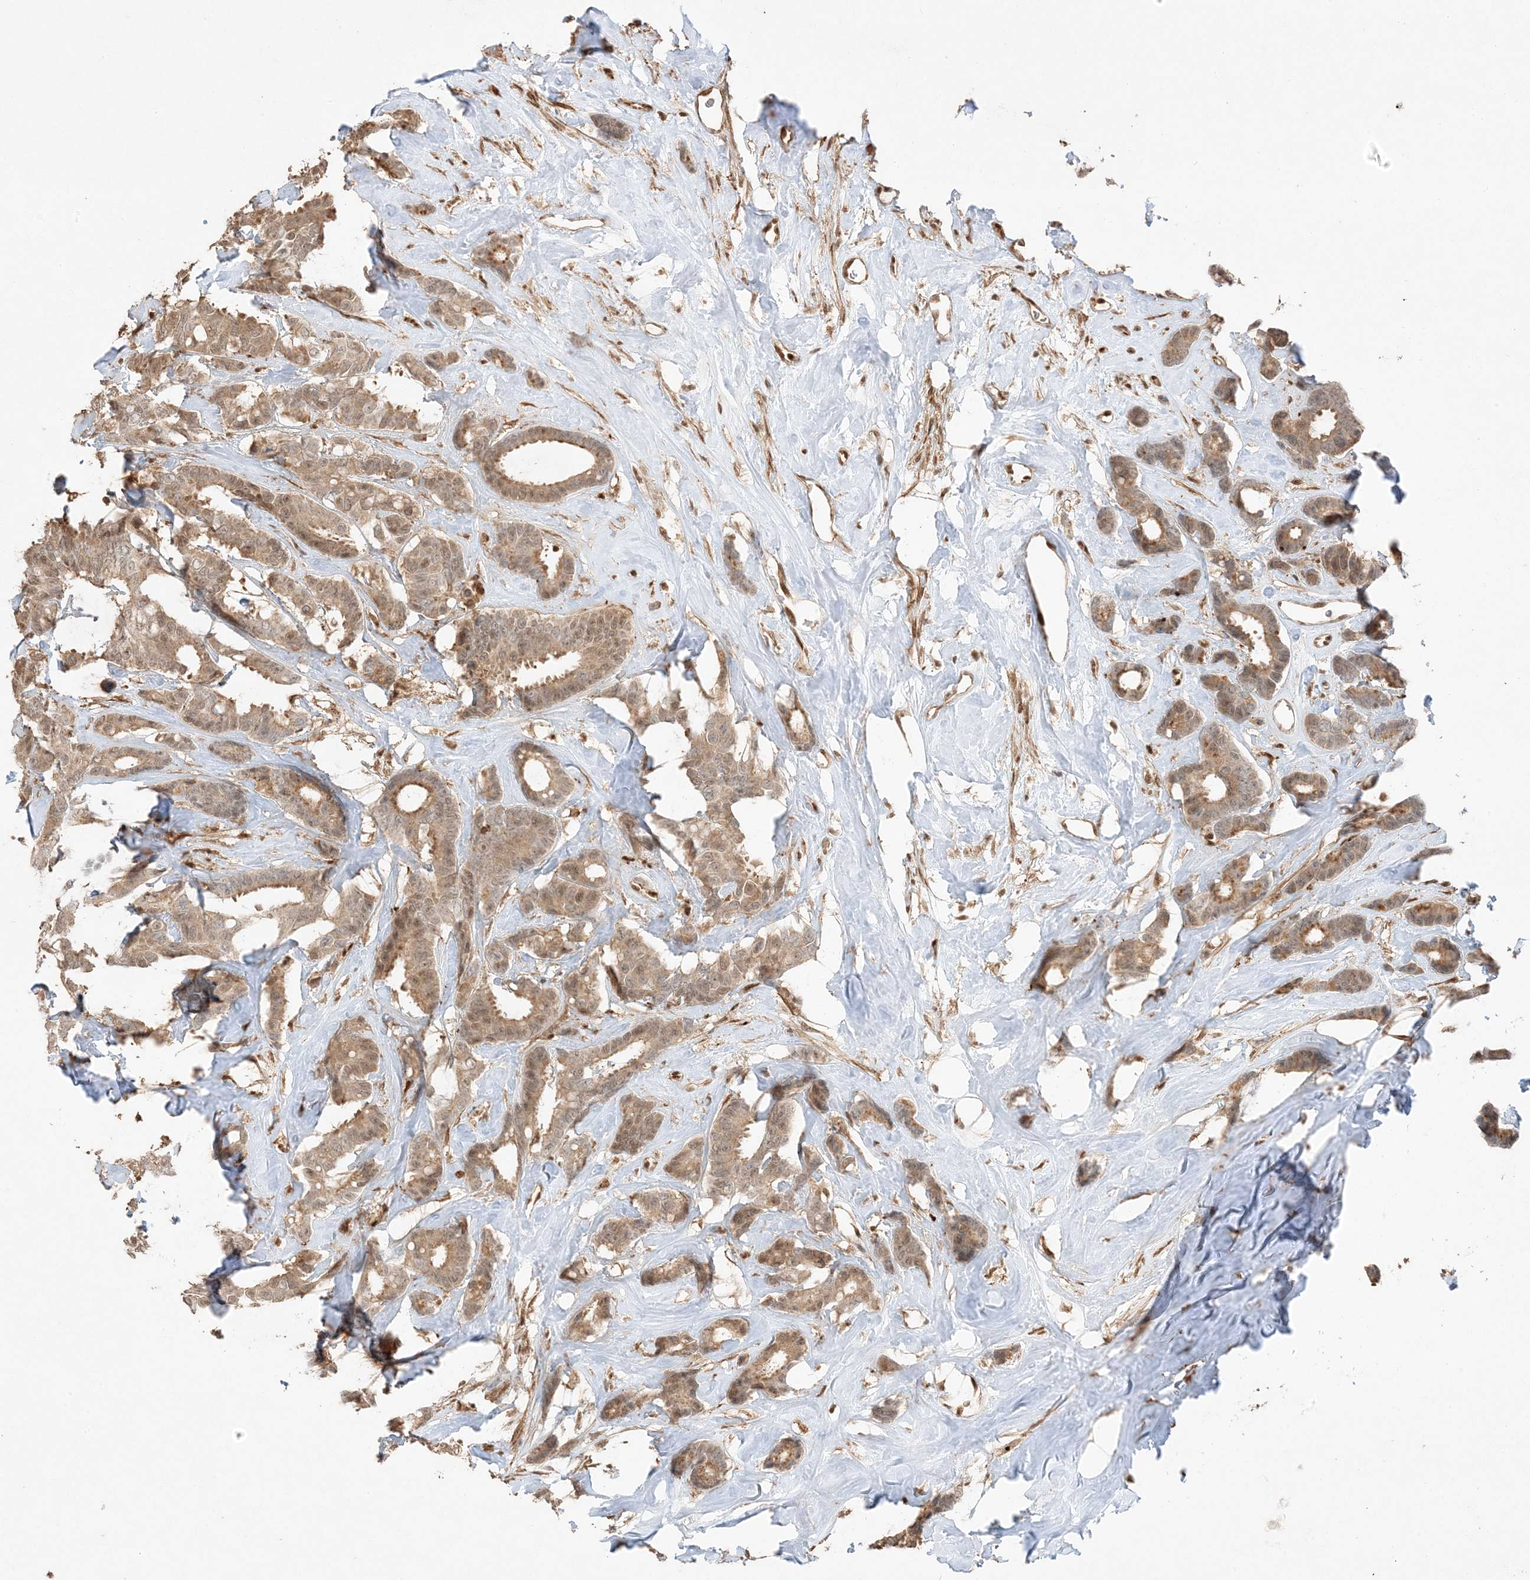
{"staining": {"intensity": "moderate", "quantity": "25%-75%", "location": "cytoplasmic/membranous"}, "tissue": "breast cancer", "cell_type": "Tumor cells", "image_type": "cancer", "snomed": [{"axis": "morphology", "description": "Duct carcinoma"}, {"axis": "topography", "description": "Breast"}], "caption": "Immunohistochemical staining of breast cancer shows medium levels of moderate cytoplasmic/membranous positivity in approximately 25%-75% of tumor cells.", "gene": "ZBTB41", "patient": {"sex": "female", "age": 87}}